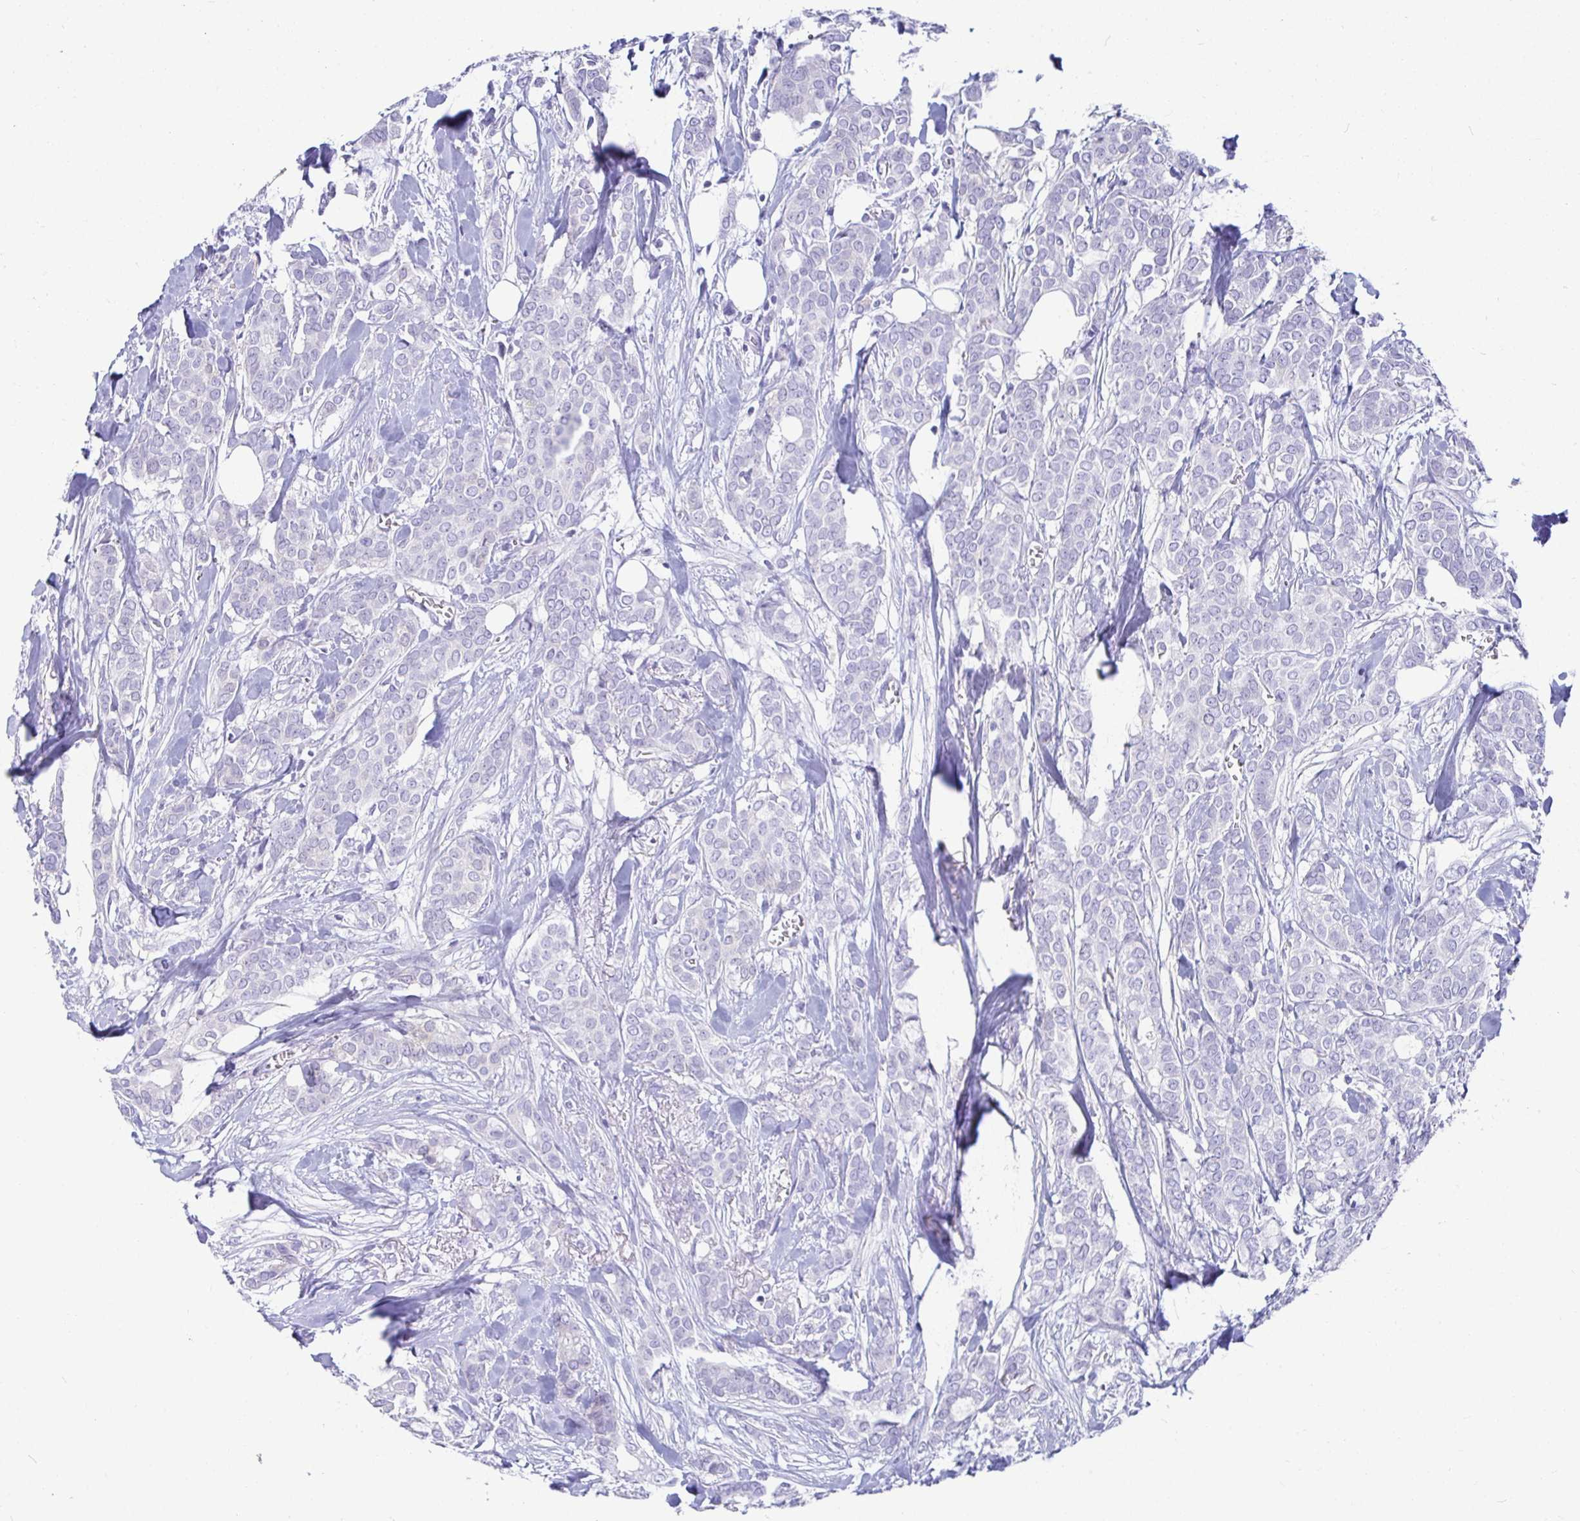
{"staining": {"intensity": "negative", "quantity": "none", "location": "none"}, "tissue": "breast cancer", "cell_type": "Tumor cells", "image_type": "cancer", "snomed": [{"axis": "morphology", "description": "Duct carcinoma"}, {"axis": "topography", "description": "Breast"}], "caption": "IHC of human breast cancer (intraductal carcinoma) exhibits no expression in tumor cells. Nuclei are stained in blue.", "gene": "TMEM241", "patient": {"sex": "female", "age": 84}}